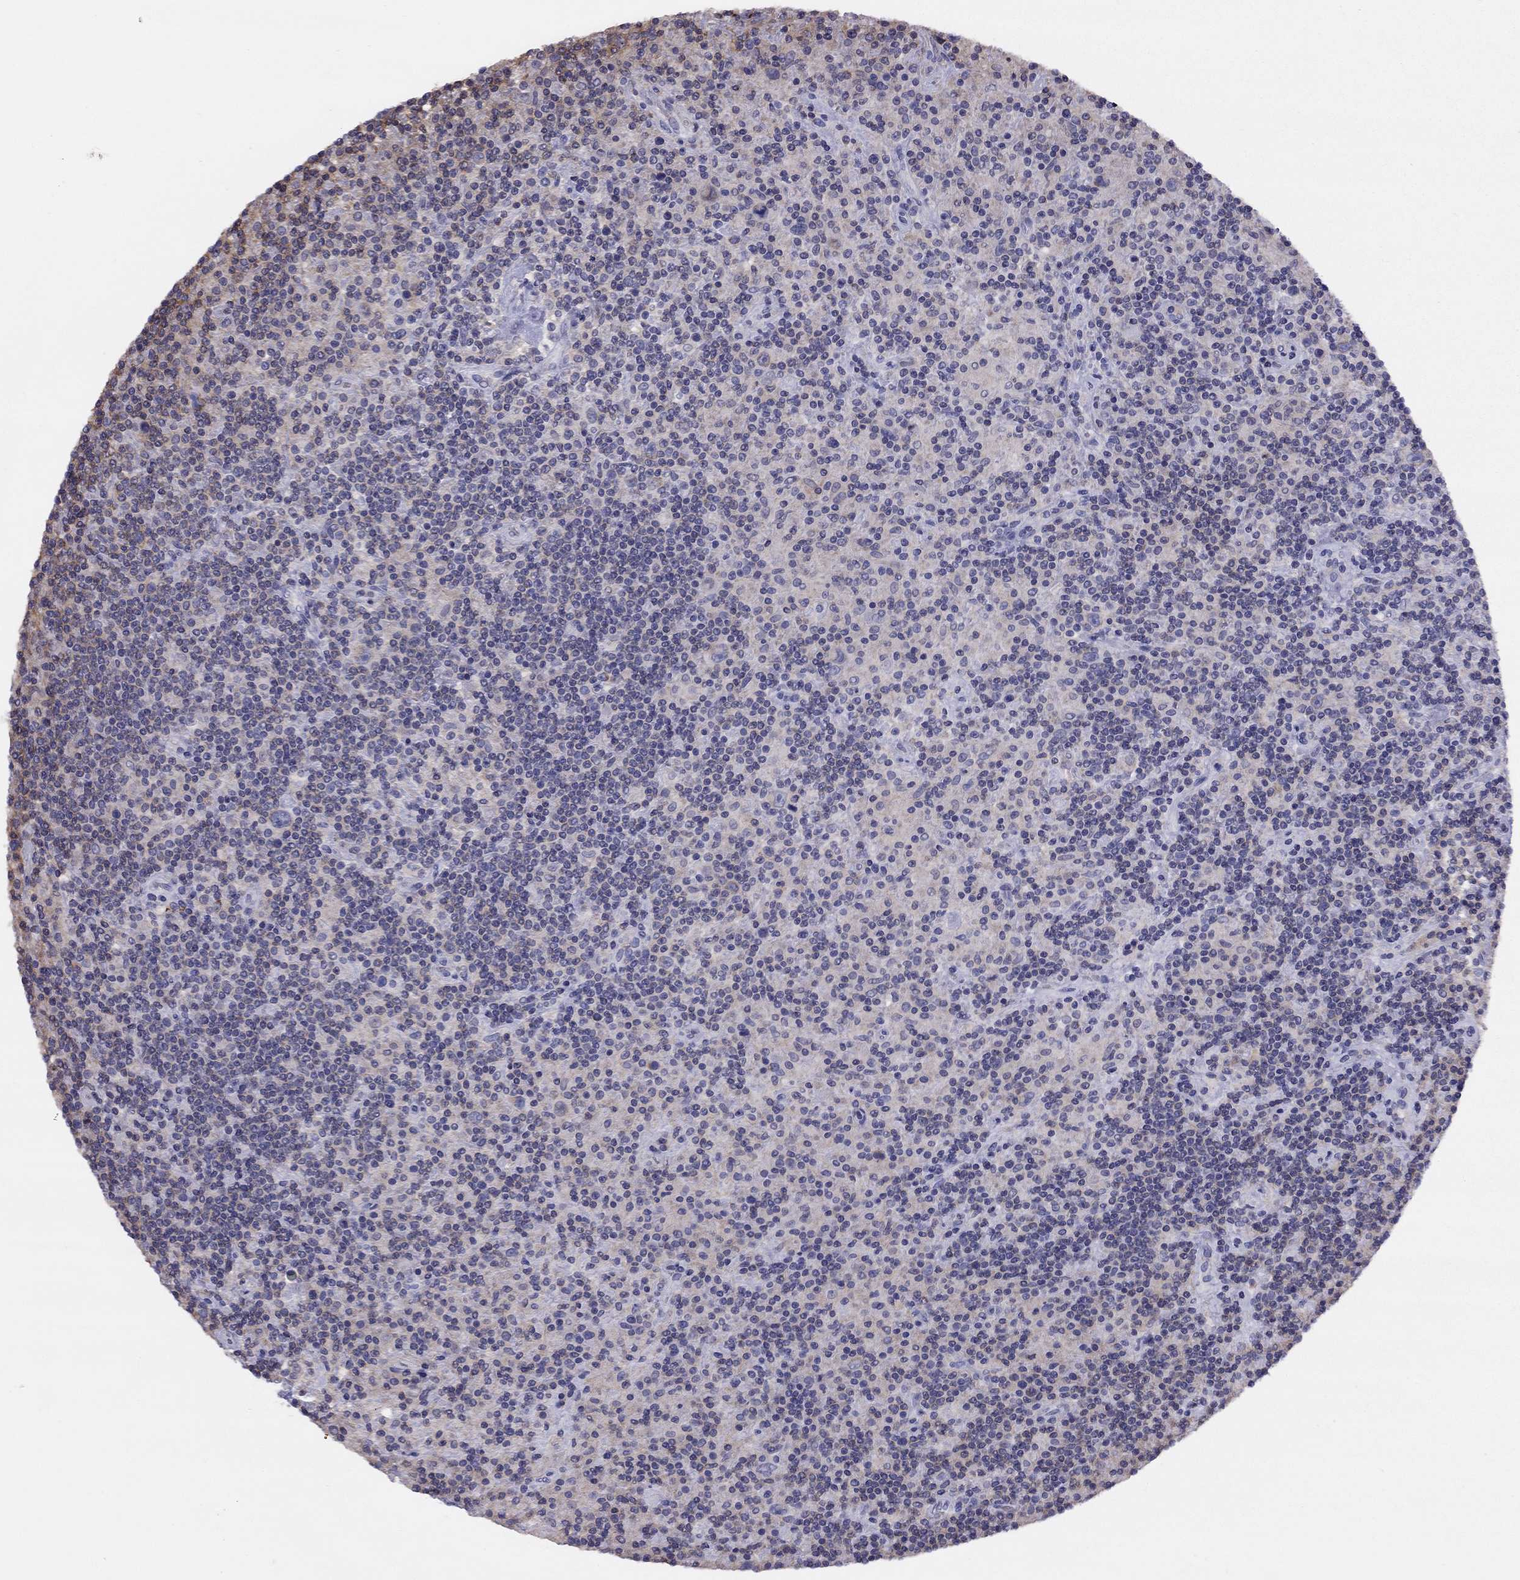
{"staining": {"intensity": "weak", "quantity": "<25%", "location": "cytoplasmic/membranous"}, "tissue": "lymphoma", "cell_type": "Tumor cells", "image_type": "cancer", "snomed": [{"axis": "morphology", "description": "Hodgkin's disease, NOS"}, {"axis": "topography", "description": "Lymph node"}], "caption": "Human Hodgkin's disease stained for a protein using immunohistochemistry (IHC) demonstrates no staining in tumor cells.", "gene": "CITED1", "patient": {"sex": "male", "age": 70}}